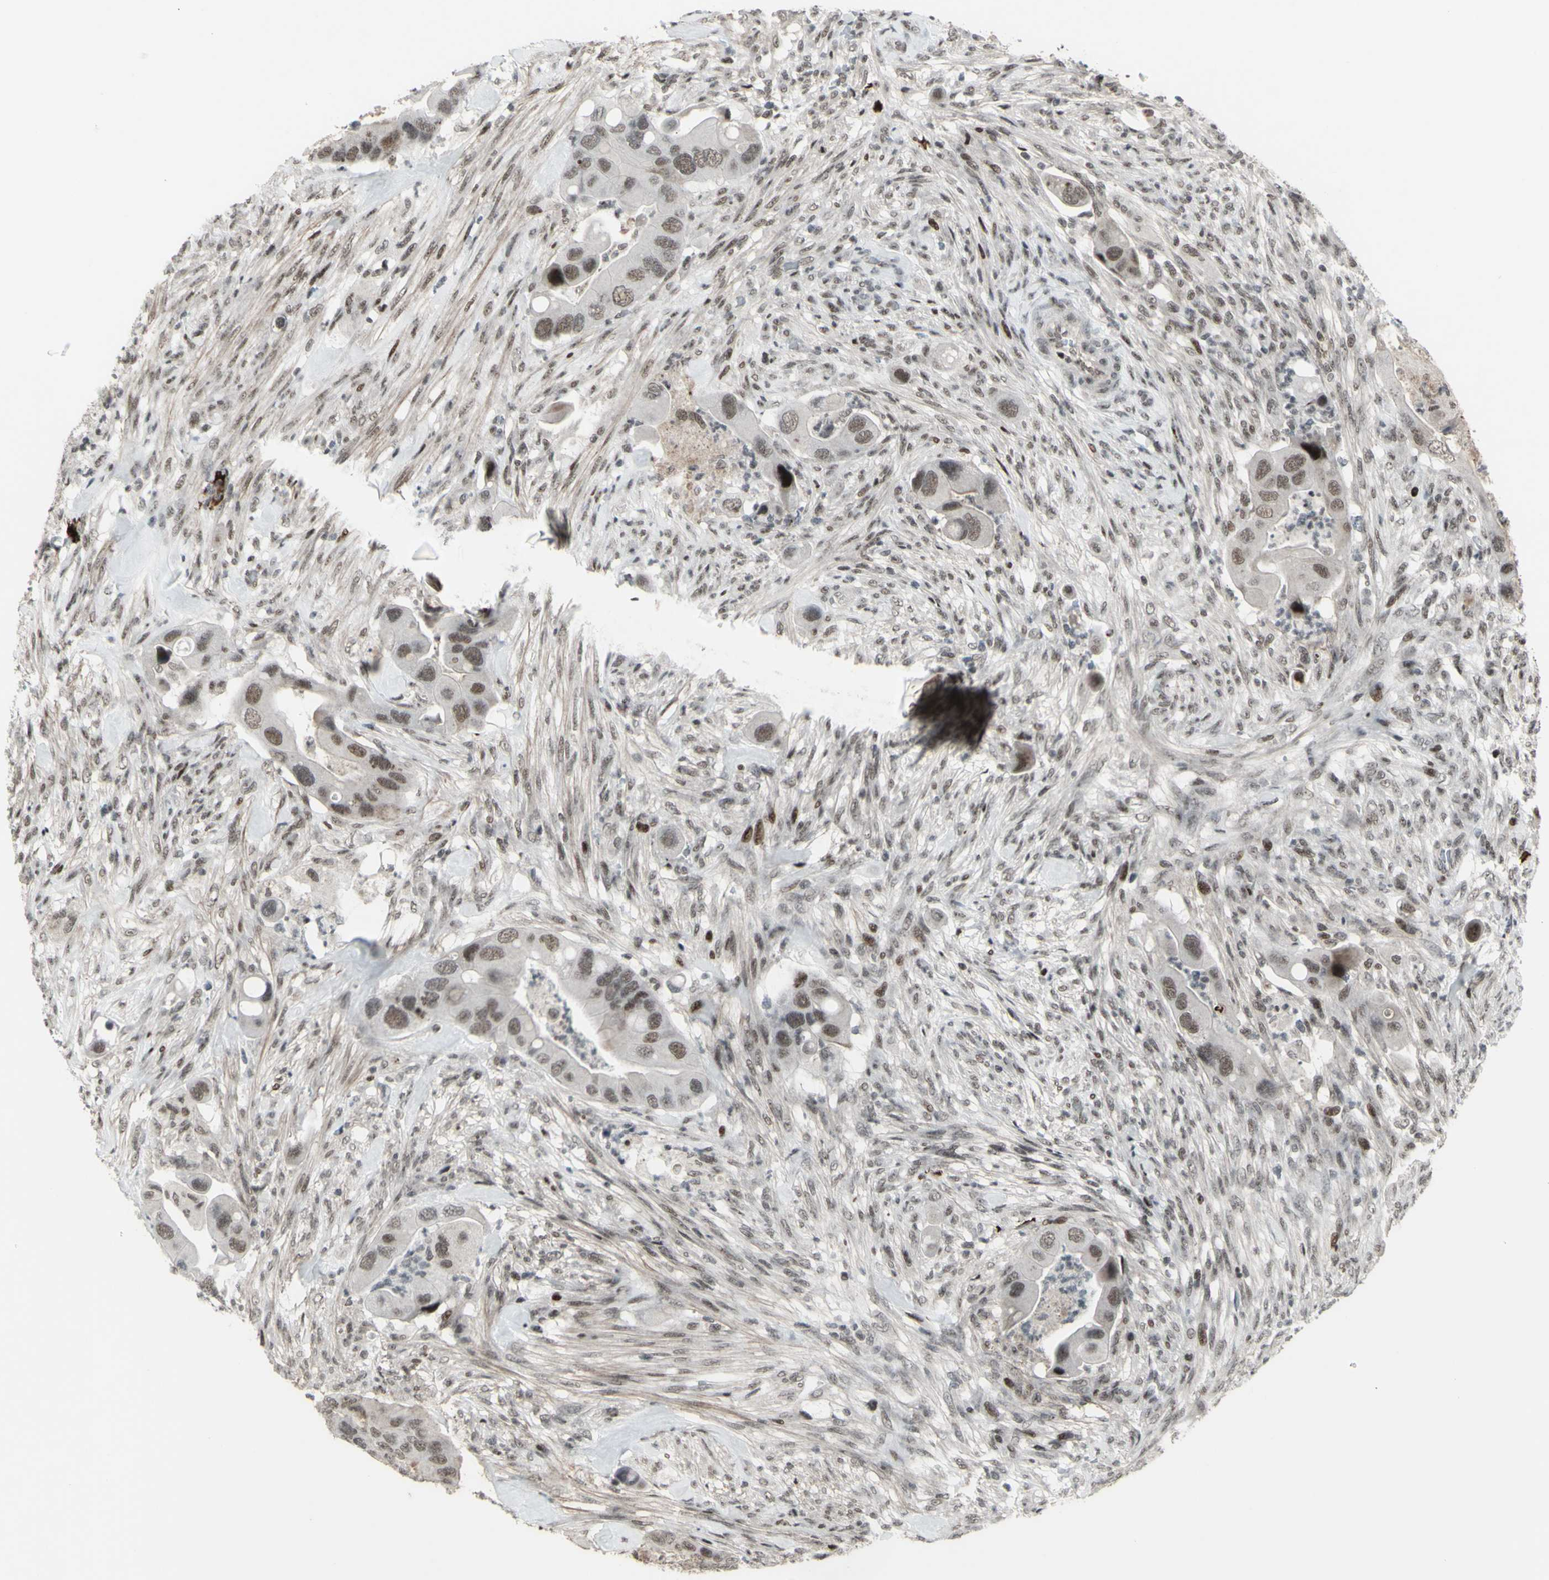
{"staining": {"intensity": "moderate", "quantity": ">75%", "location": "nuclear"}, "tissue": "colorectal cancer", "cell_type": "Tumor cells", "image_type": "cancer", "snomed": [{"axis": "morphology", "description": "Adenocarcinoma, NOS"}, {"axis": "topography", "description": "Rectum"}], "caption": "Colorectal cancer tissue exhibits moderate nuclear staining in approximately >75% of tumor cells (Stains: DAB in brown, nuclei in blue, Microscopy: brightfield microscopy at high magnification).", "gene": "SUPT6H", "patient": {"sex": "female", "age": 57}}